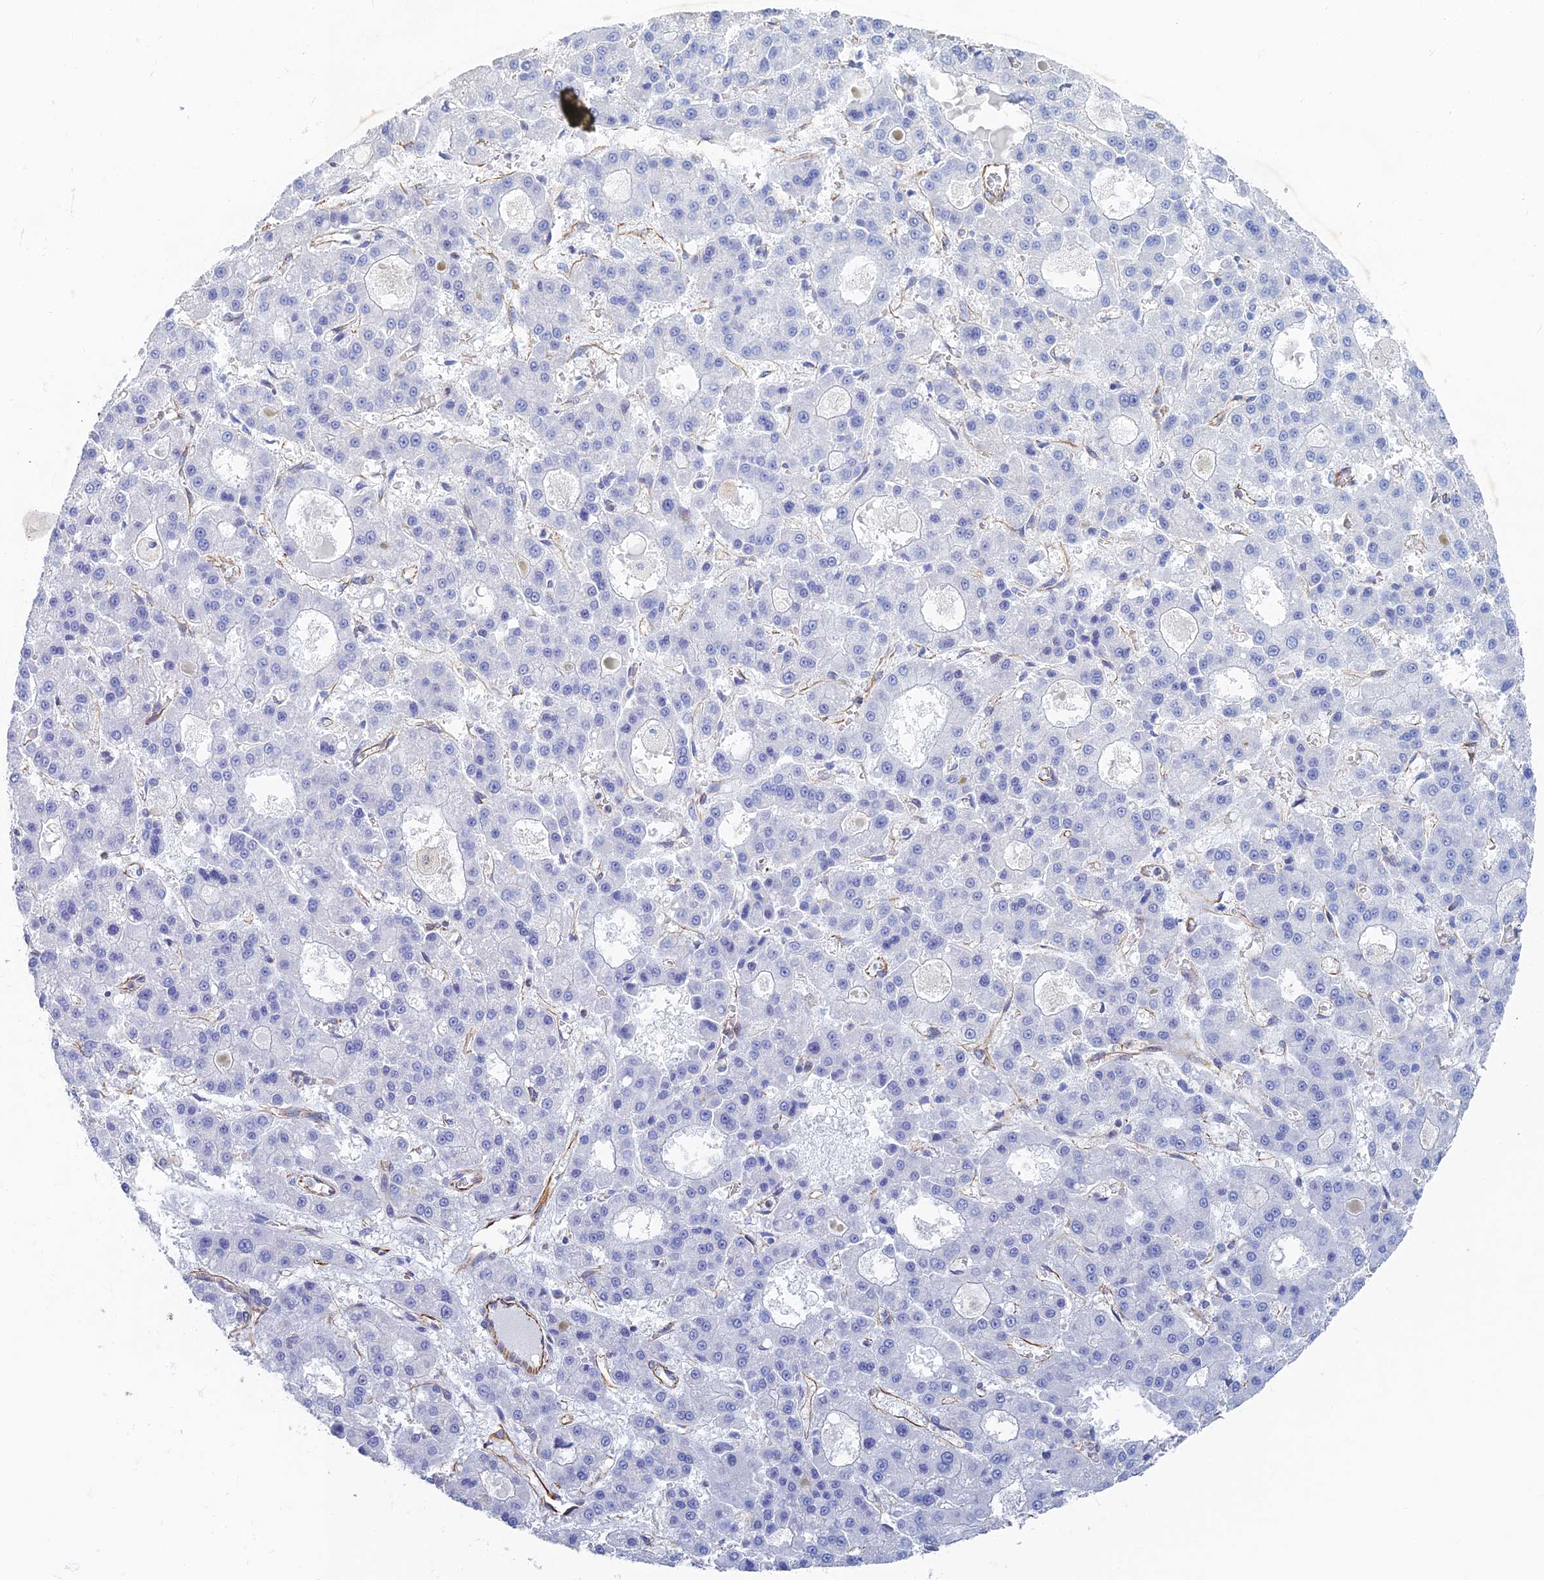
{"staining": {"intensity": "negative", "quantity": "none", "location": "none"}, "tissue": "liver cancer", "cell_type": "Tumor cells", "image_type": "cancer", "snomed": [{"axis": "morphology", "description": "Carcinoma, Hepatocellular, NOS"}, {"axis": "topography", "description": "Liver"}], "caption": "High magnification brightfield microscopy of hepatocellular carcinoma (liver) stained with DAB (3,3'-diaminobenzidine) (brown) and counterstained with hematoxylin (blue): tumor cells show no significant staining.", "gene": "RMC1", "patient": {"sex": "male", "age": 70}}